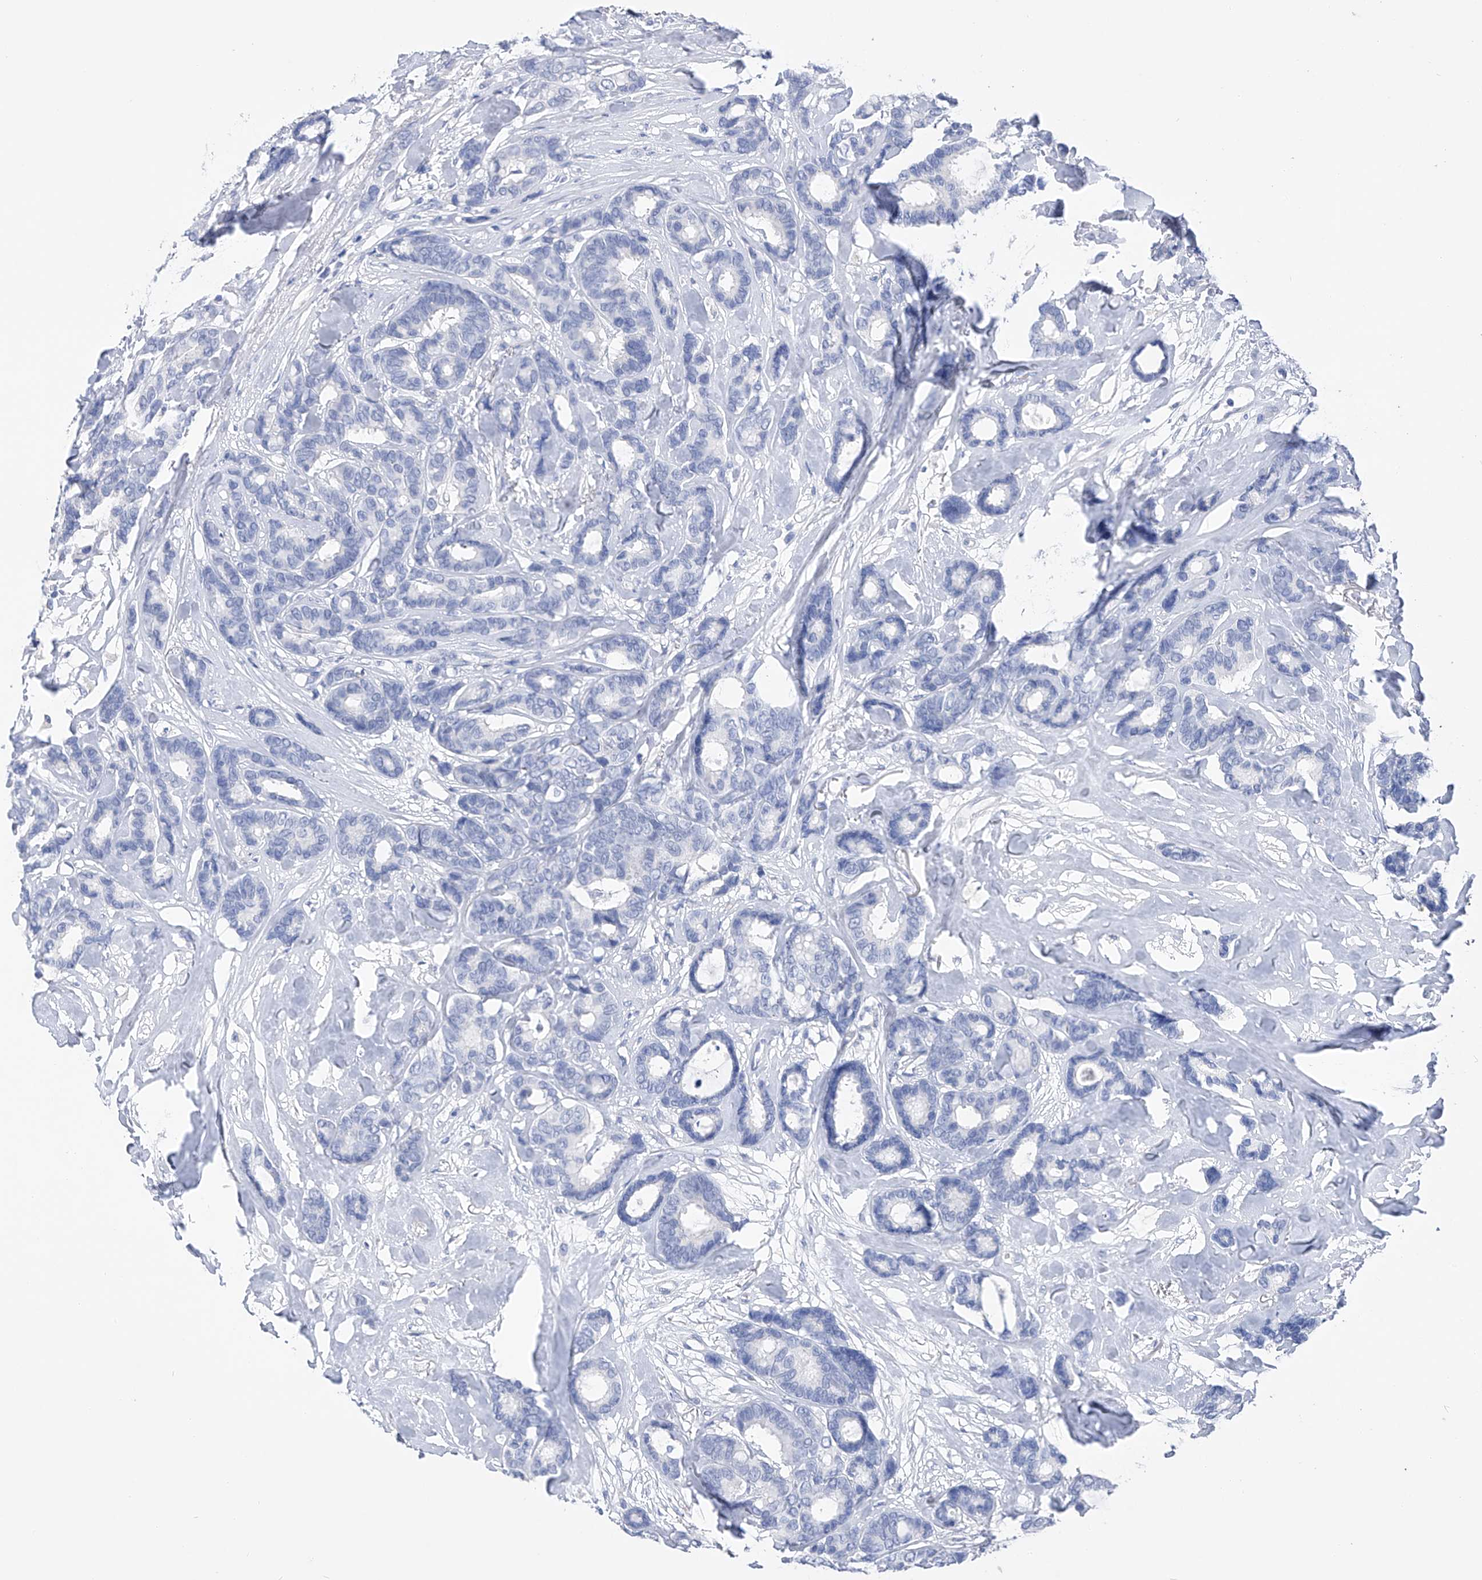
{"staining": {"intensity": "negative", "quantity": "none", "location": "none"}, "tissue": "breast cancer", "cell_type": "Tumor cells", "image_type": "cancer", "snomed": [{"axis": "morphology", "description": "Duct carcinoma"}, {"axis": "topography", "description": "Breast"}], "caption": "This is an immunohistochemistry (IHC) photomicrograph of breast invasive ductal carcinoma. There is no staining in tumor cells.", "gene": "ADRA1A", "patient": {"sex": "female", "age": 87}}